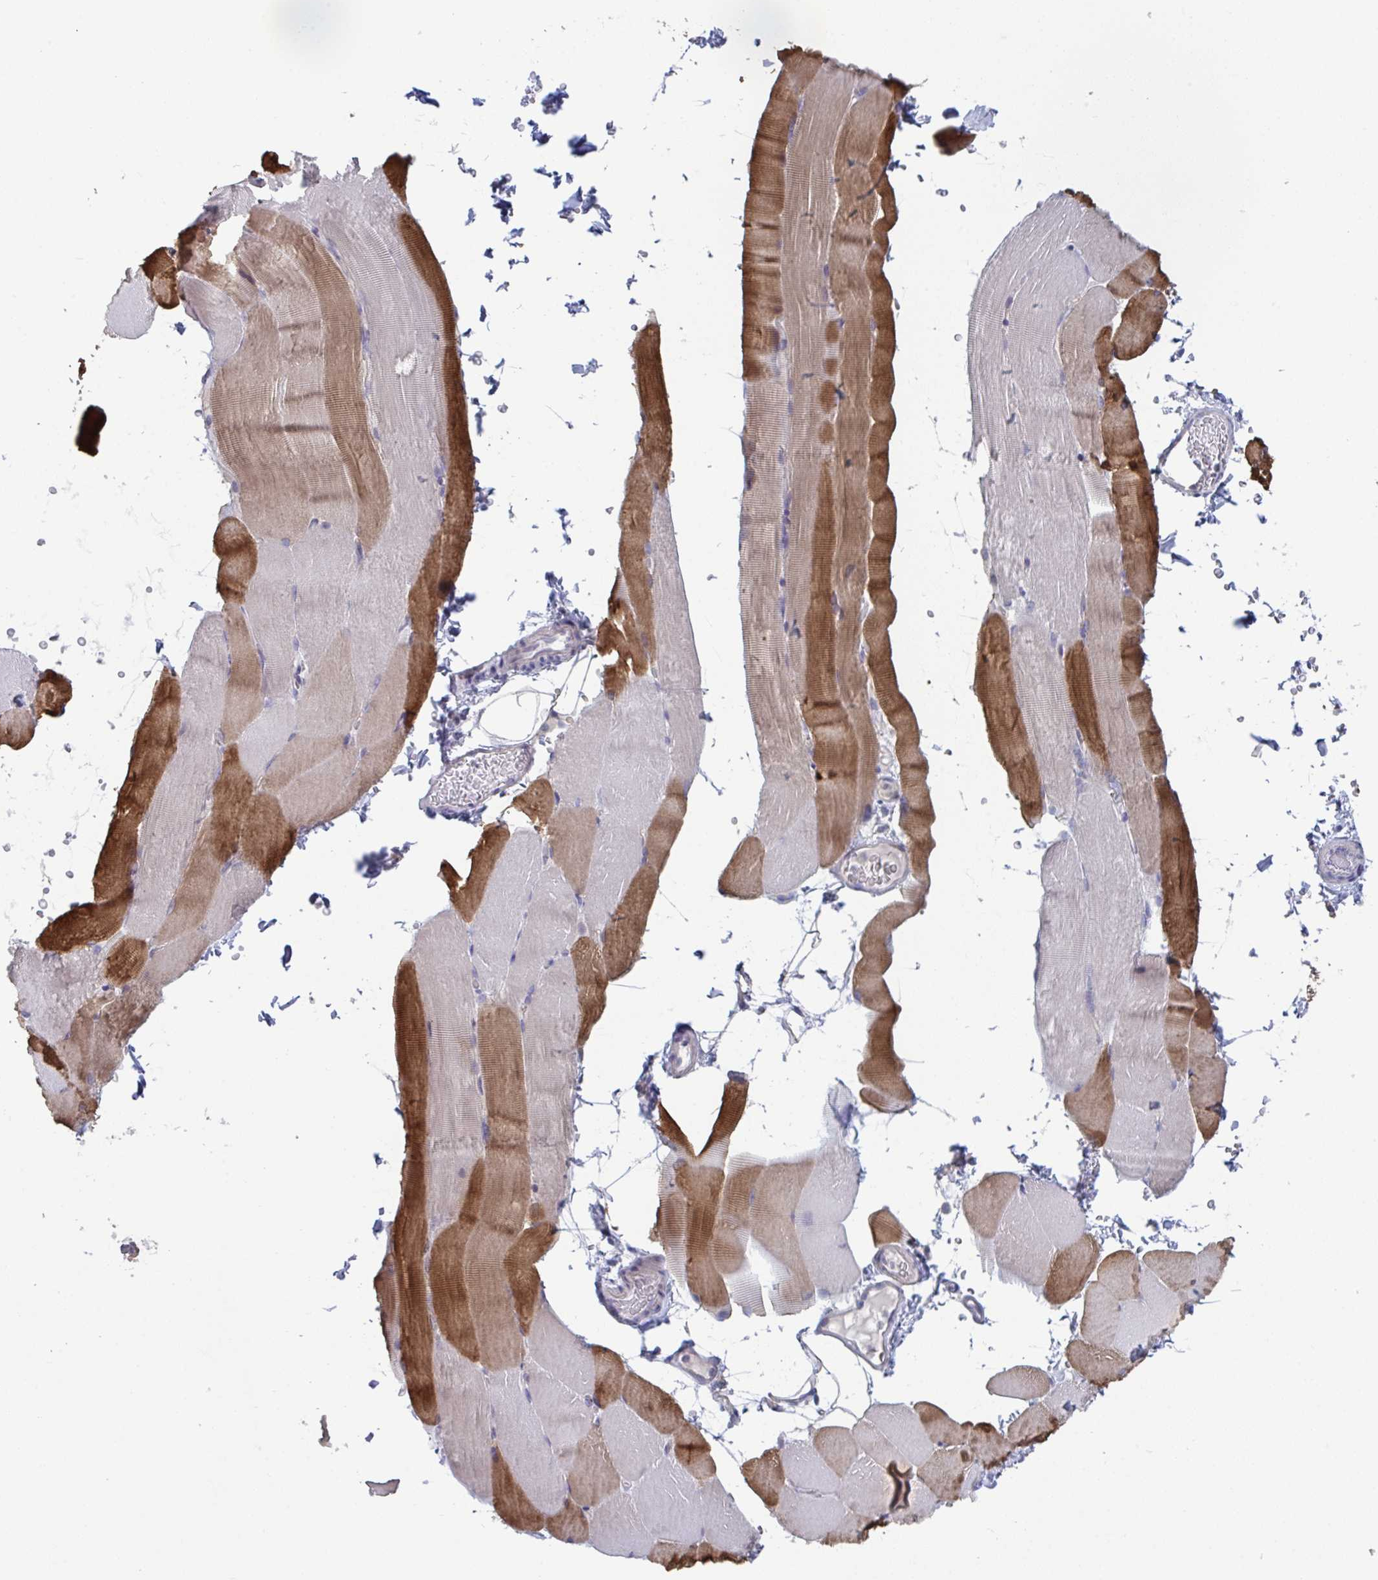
{"staining": {"intensity": "strong", "quantity": "25%-75%", "location": "cytoplasmic/membranous"}, "tissue": "skeletal muscle", "cell_type": "Myocytes", "image_type": "normal", "snomed": [{"axis": "morphology", "description": "Normal tissue, NOS"}, {"axis": "topography", "description": "Skeletal muscle"}], "caption": "IHC photomicrograph of unremarkable skeletal muscle stained for a protein (brown), which displays high levels of strong cytoplasmic/membranous staining in about 25%-75% of myocytes.", "gene": "STK26", "patient": {"sex": "female", "age": 37}}